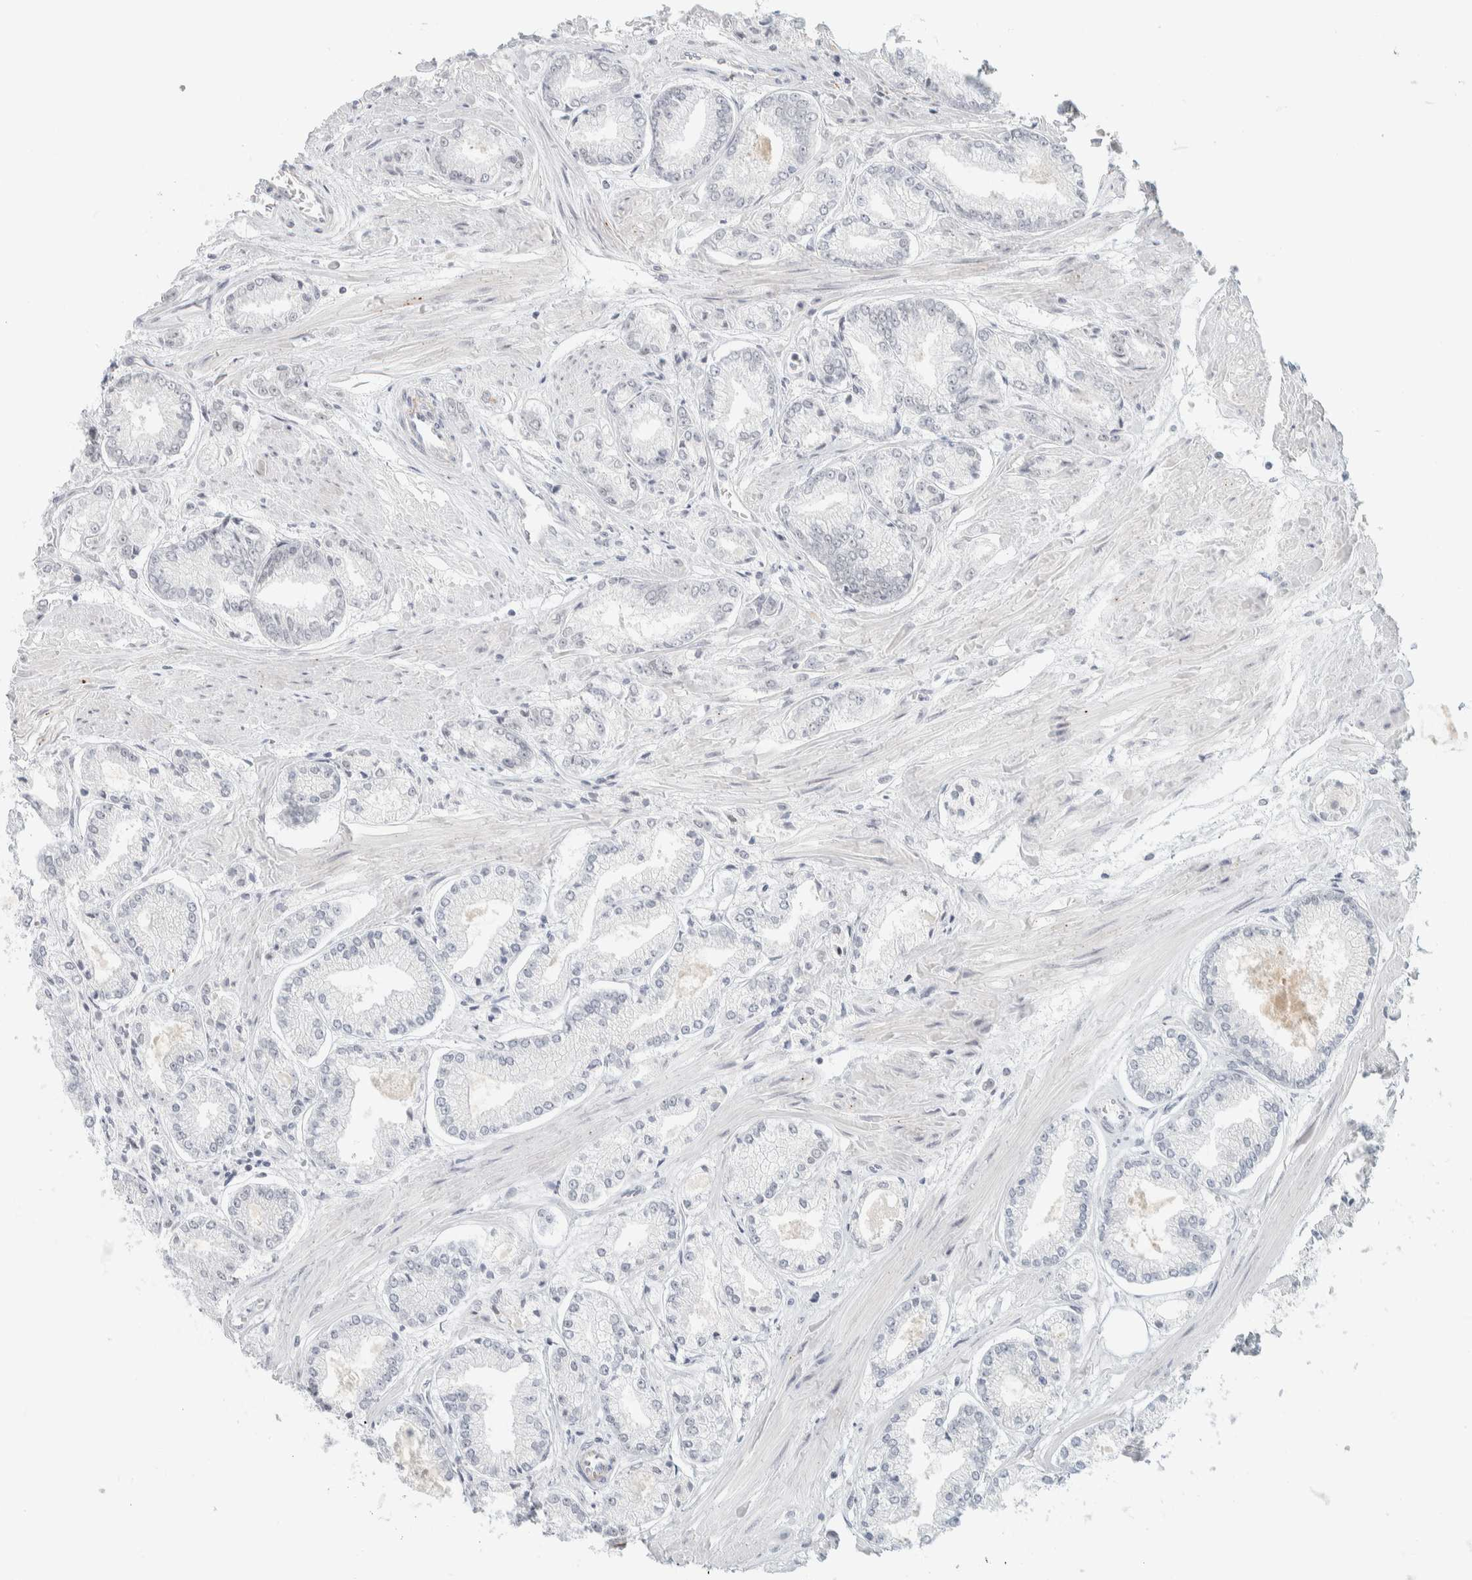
{"staining": {"intensity": "negative", "quantity": "none", "location": "none"}, "tissue": "prostate cancer", "cell_type": "Tumor cells", "image_type": "cancer", "snomed": [{"axis": "morphology", "description": "Adenocarcinoma, Low grade"}, {"axis": "topography", "description": "Prostate"}], "caption": "This is an immunohistochemistry (IHC) photomicrograph of human prostate cancer (low-grade adenocarcinoma). There is no staining in tumor cells.", "gene": "CDH17", "patient": {"sex": "male", "age": 52}}